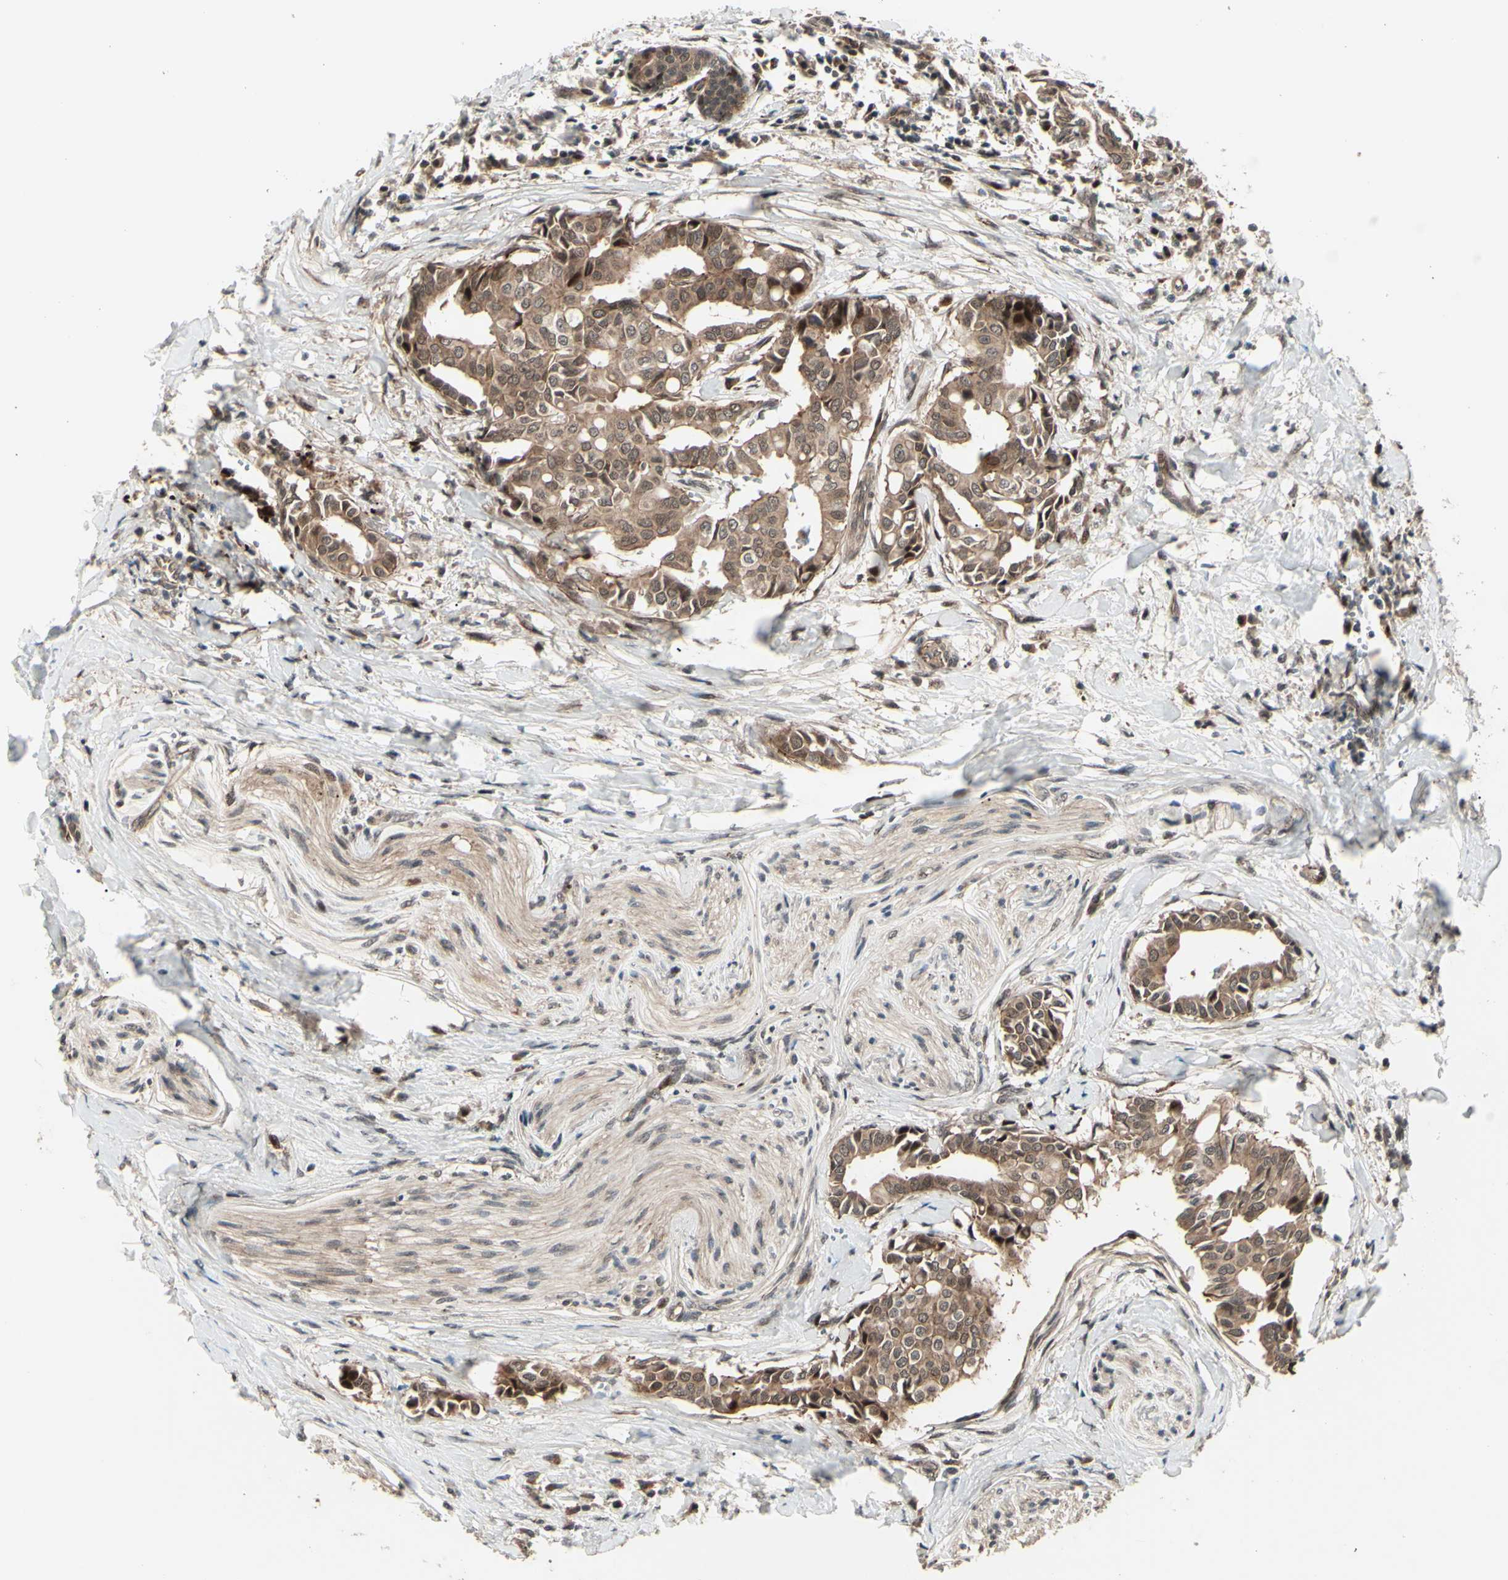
{"staining": {"intensity": "moderate", "quantity": ">75%", "location": "cytoplasmic/membranous,nuclear"}, "tissue": "head and neck cancer", "cell_type": "Tumor cells", "image_type": "cancer", "snomed": [{"axis": "morphology", "description": "Adenocarcinoma, NOS"}, {"axis": "topography", "description": "Salivary gland"}, {"axis": "topography", "description": "Head-Neck"}], "caption": "This is an image of IHC staining of head and neck cancer, which shows moderate positivity in the cytoplasmic/membranous and nuclear of tumor cells.", "gene": "MLF2", "patient": {"sex": "female", "age": 59}}